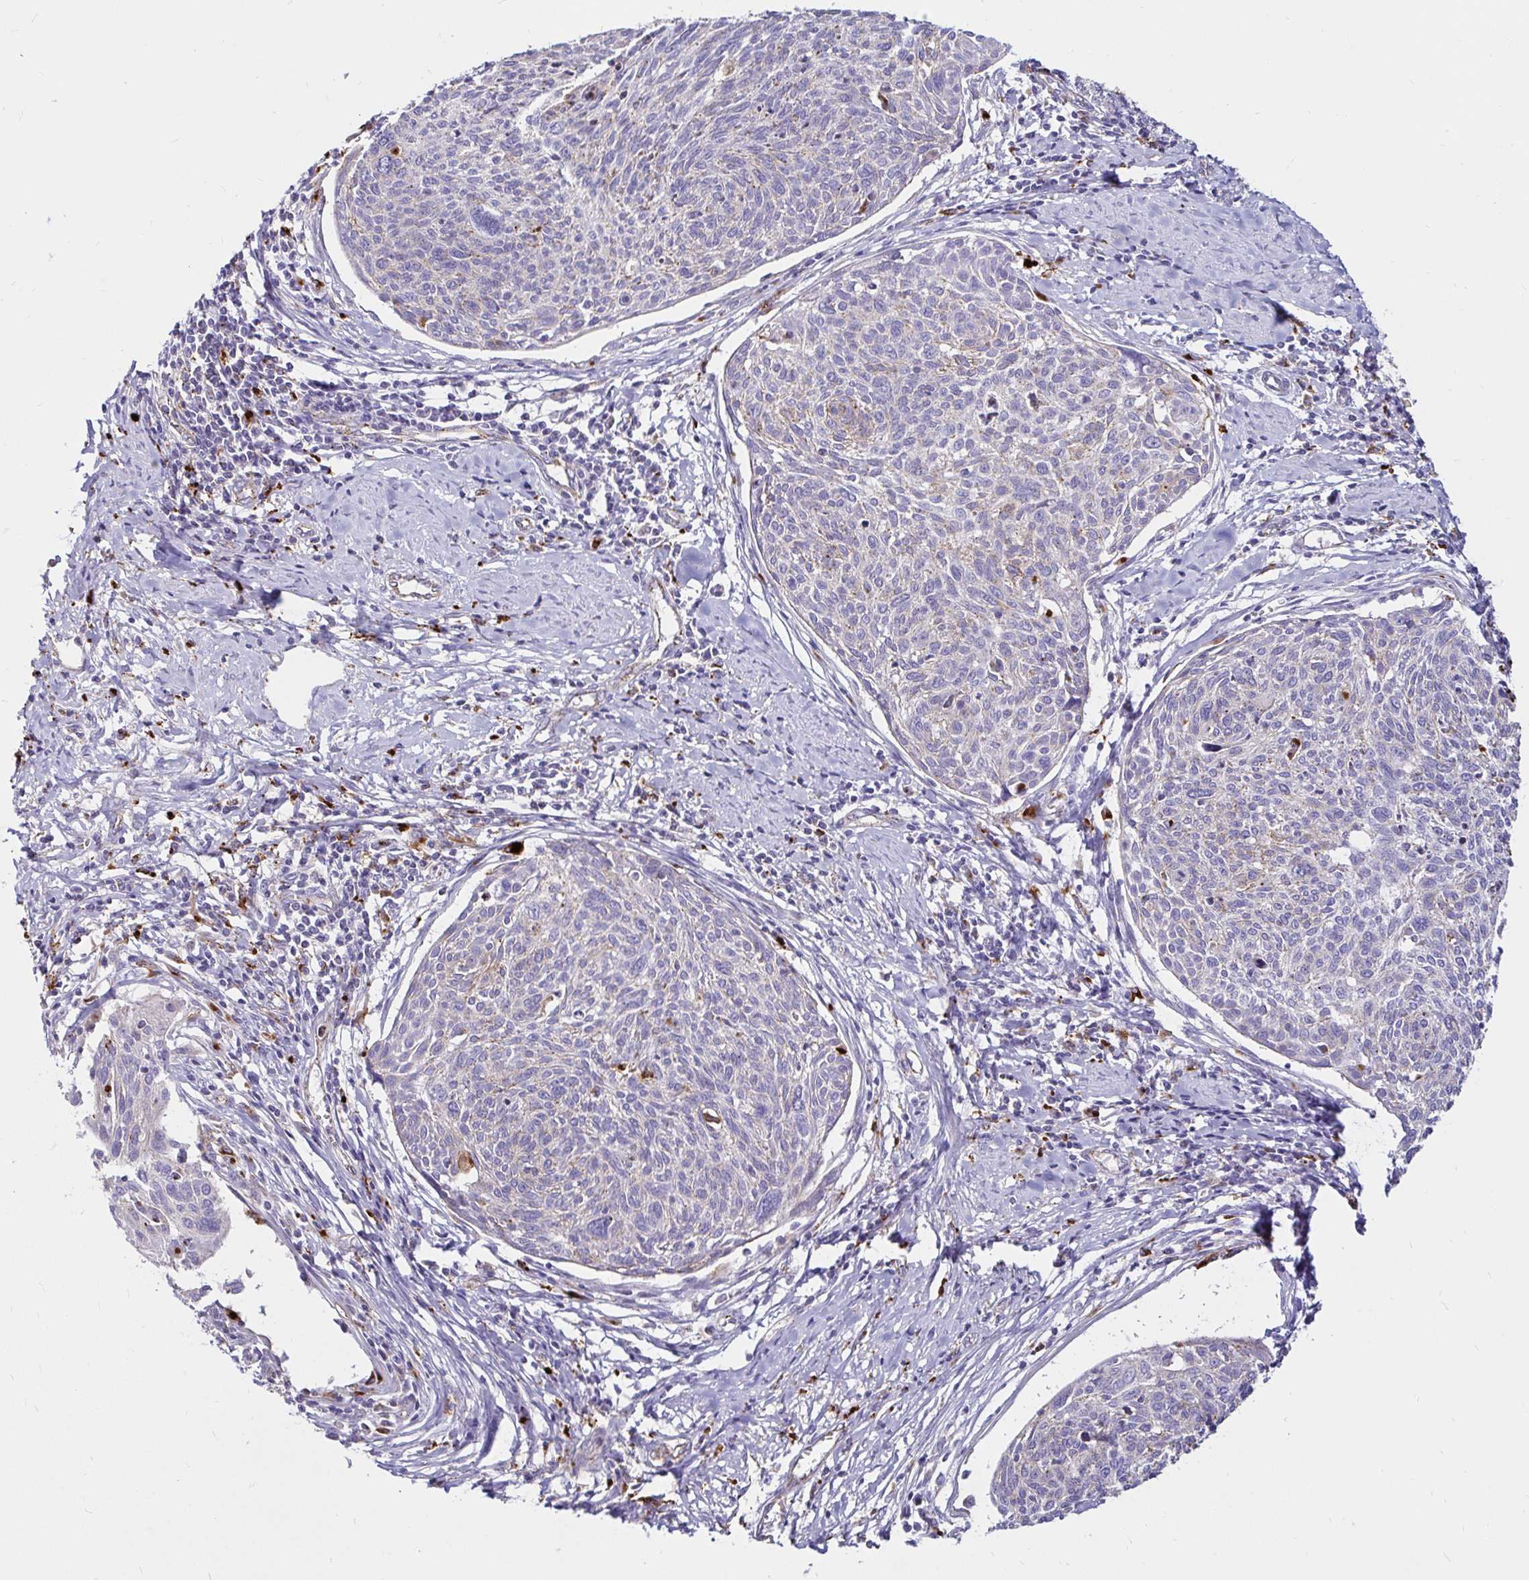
{"staining": {"intensity": "negative", "quantity": "none", "location": "none"}, "tissue": "cervical cancer", "cell_type": "Tumor cells", "image_type": "cancer", "snomed": [{"axis": "morphology", "description": "Squamous cell carcinoma, NOS"}, {"axis": "topography", "description": "Cervix"}], "caption": "Cervical cancer was stained to show a protein in brown. There is no significant staining in tumor cells.", "gene": "FUCA1", "patient": {"sex": "female", "age": 49}}